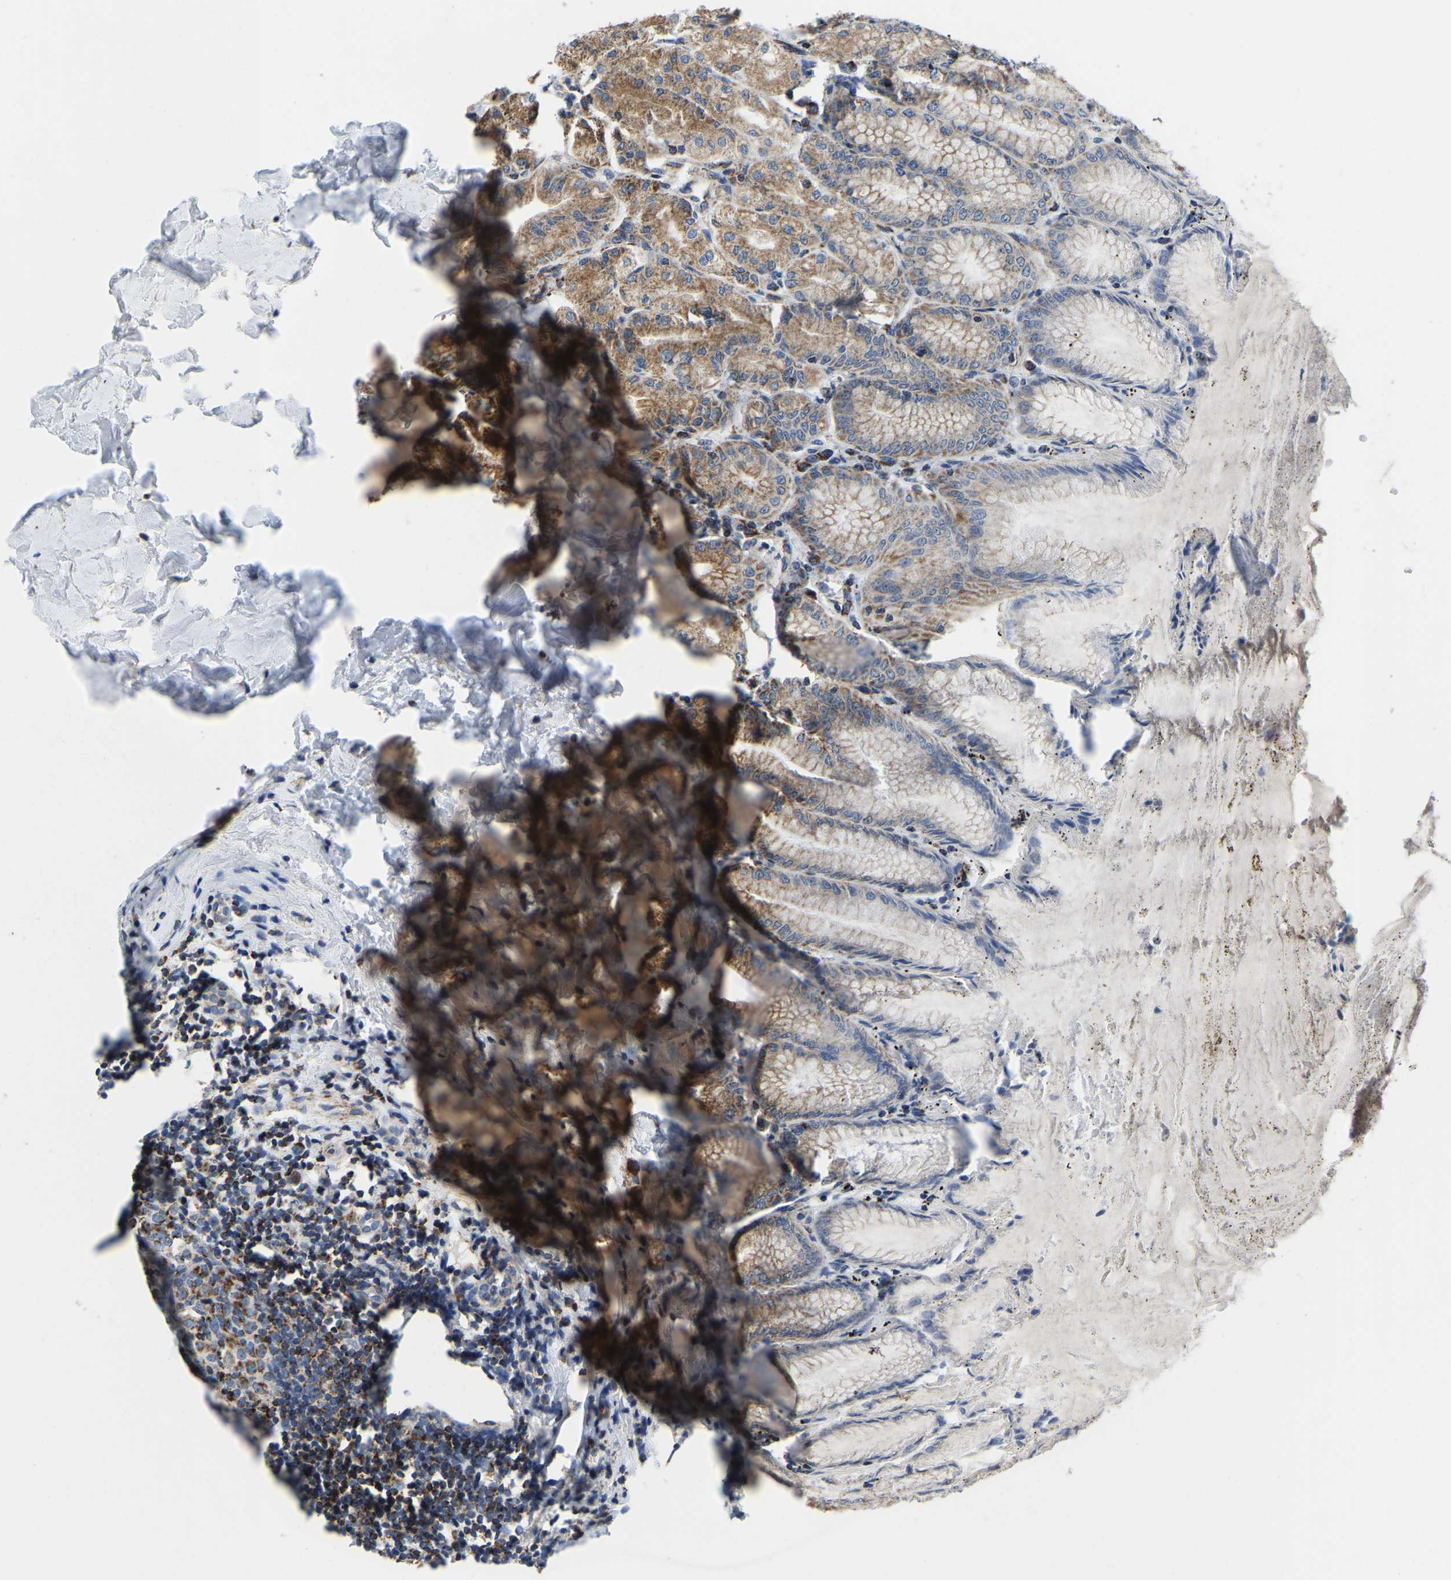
{"staining": {"intensity": "moderate", "quantity": ">75%", "location": "cytoplasmic/membranous"}, "tissue": "stomach", "cell_type": "Glandular cells", "image_type": "normal", "snomed": [{"axis": "morphology", "description": "Normal tissue, NOS"}, {"axis": "topography", "description": "Stomach, lower"}], "caption": "IHC photomicrograph of unremarkable stomach stained for a protein (brown), which displays medium levels of moderate cytoplasmic/membranous staining in about >75% of glandular cells.", "gene": "SFXN1", "patient": {"sex": "male", "age": 71}}